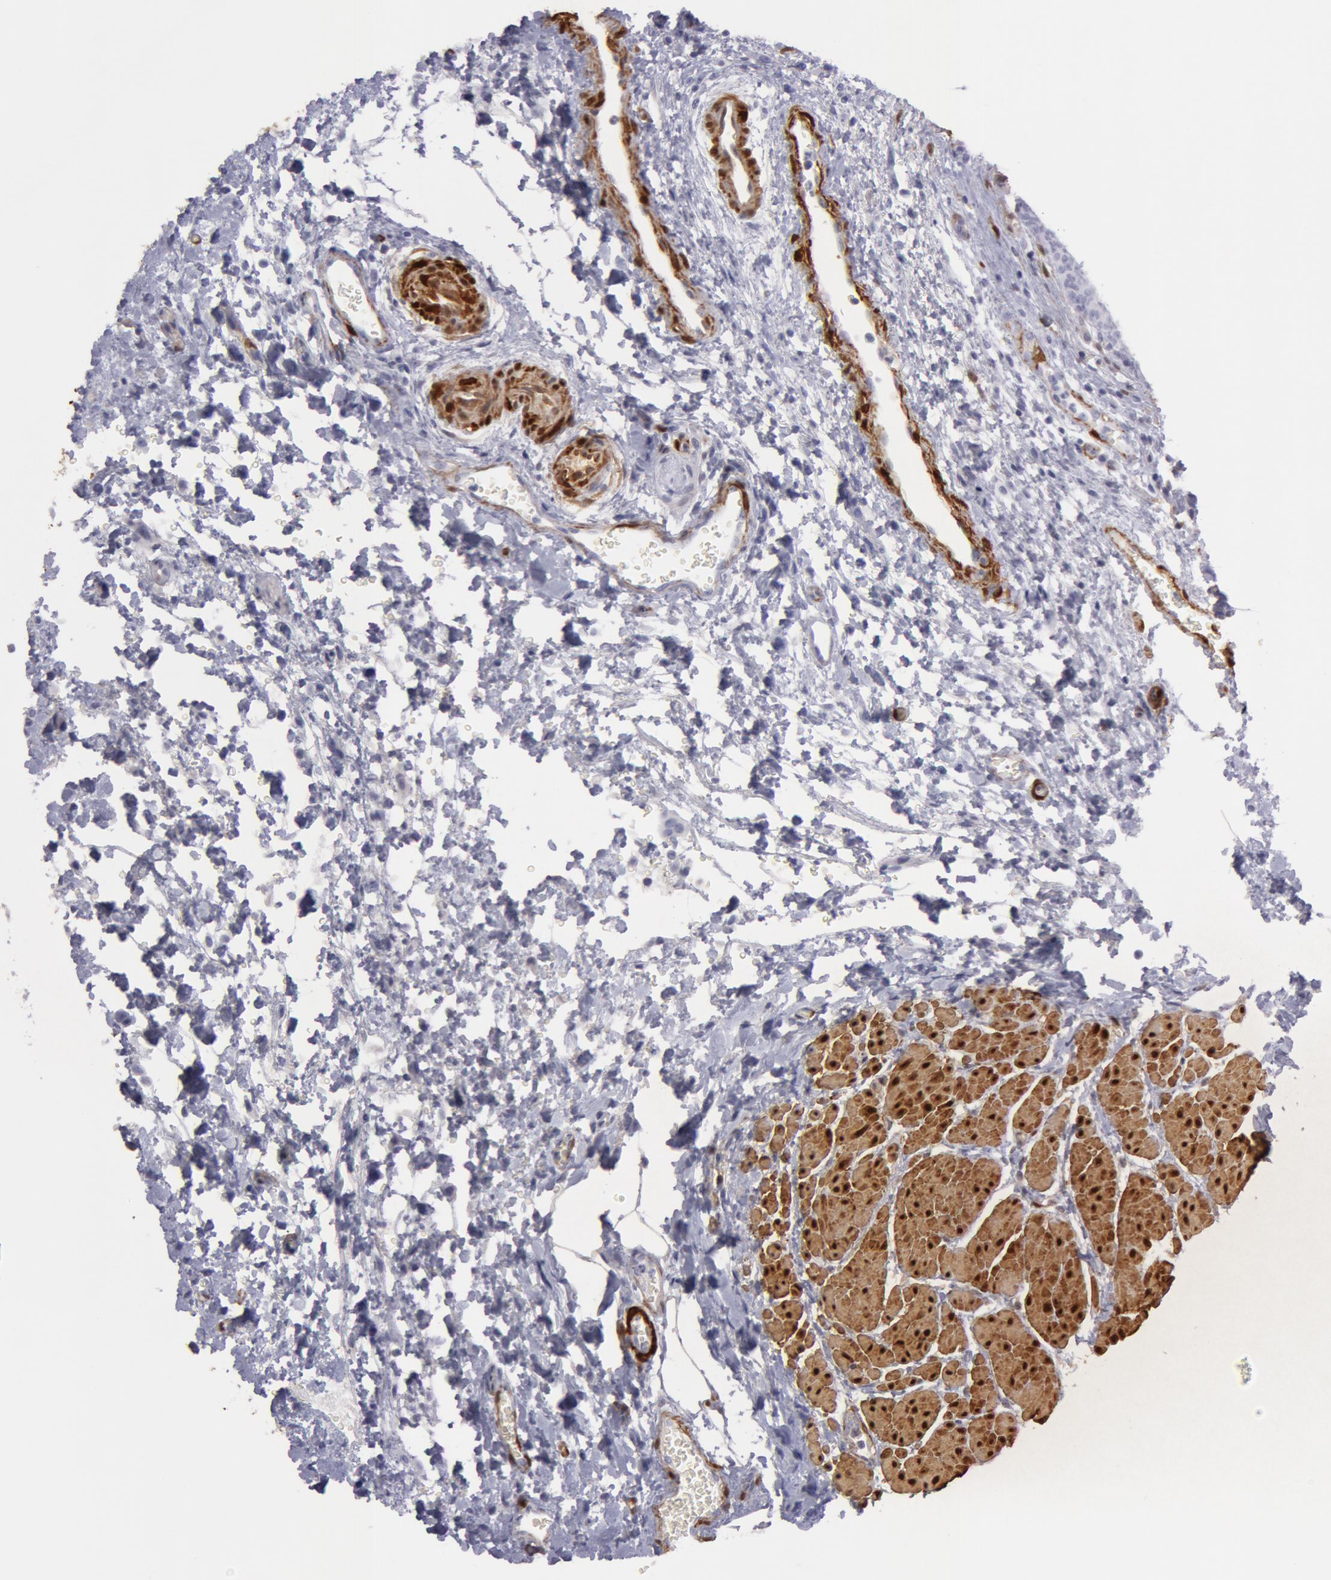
{"staining": {"intensity": "negative", "quantity": "none", "location": "none"}, "tissue": "urinary bladder", "cell_type": "Urothelial cells", "image_type": "normal", "snomed": [{"axis": "morphology", "description": "Normal tissue, NOS"}, {"axis": "topography", "description": "Smooth muscle"}, {"axis": "topography", "description": "Urinary bladder"}], "caption": "IHC histopathology image of normal urinary bladder: human urinary bladder stained with DAB (3,3'-diaminobenzidine) displays no significant protein positivity in urothelial cells.", "gene": "TAGLN", "patient": {"sex": "male", "age": 35}}